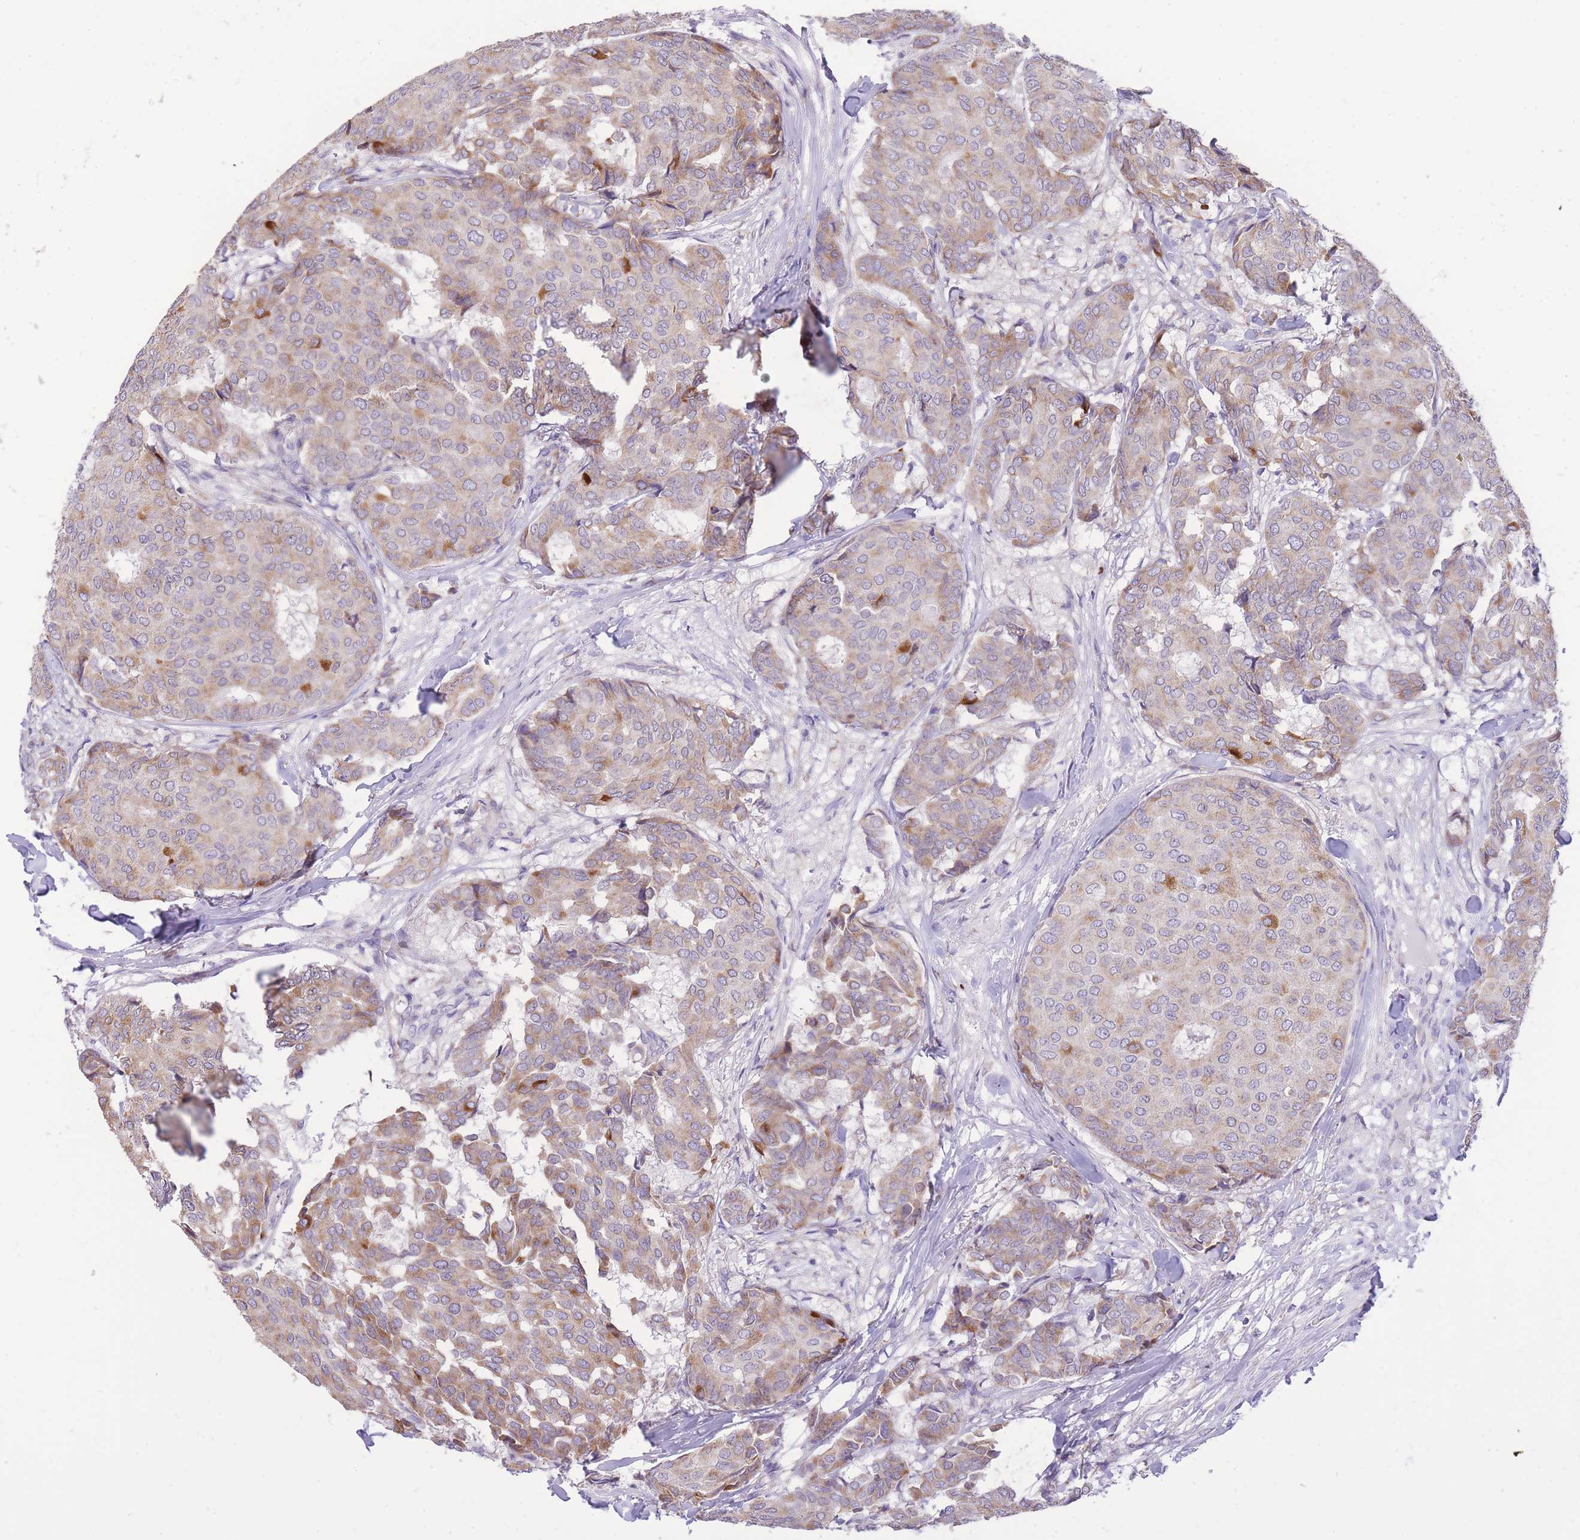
{"staining": {"intensity": "moderate", "quantity": "25%-75%", "location": "cytoplasmic/membranous"}, "tissue": "breast cancer", "cell_type": "Tumor cells", "image_type": "cancer", "snomed": [{"axis": "morphology", "description": "Duct carcinoma"}, {"axis": "topography", "description": "Breast"}], "caption": "Moderate cytoplasmic/membranous protein staining is appreciated in approximately 25%-75% of tumor cells in breast cancer (intraductal carcinoma). Using DAB (3,3'-diaminobenzidine) (brown) and hematoxylin (blue) stains, captured at high magnification using brightfield microscopy.", "gene": "TOPAZ1", "patient": {"sex": "female", "age": 75}}